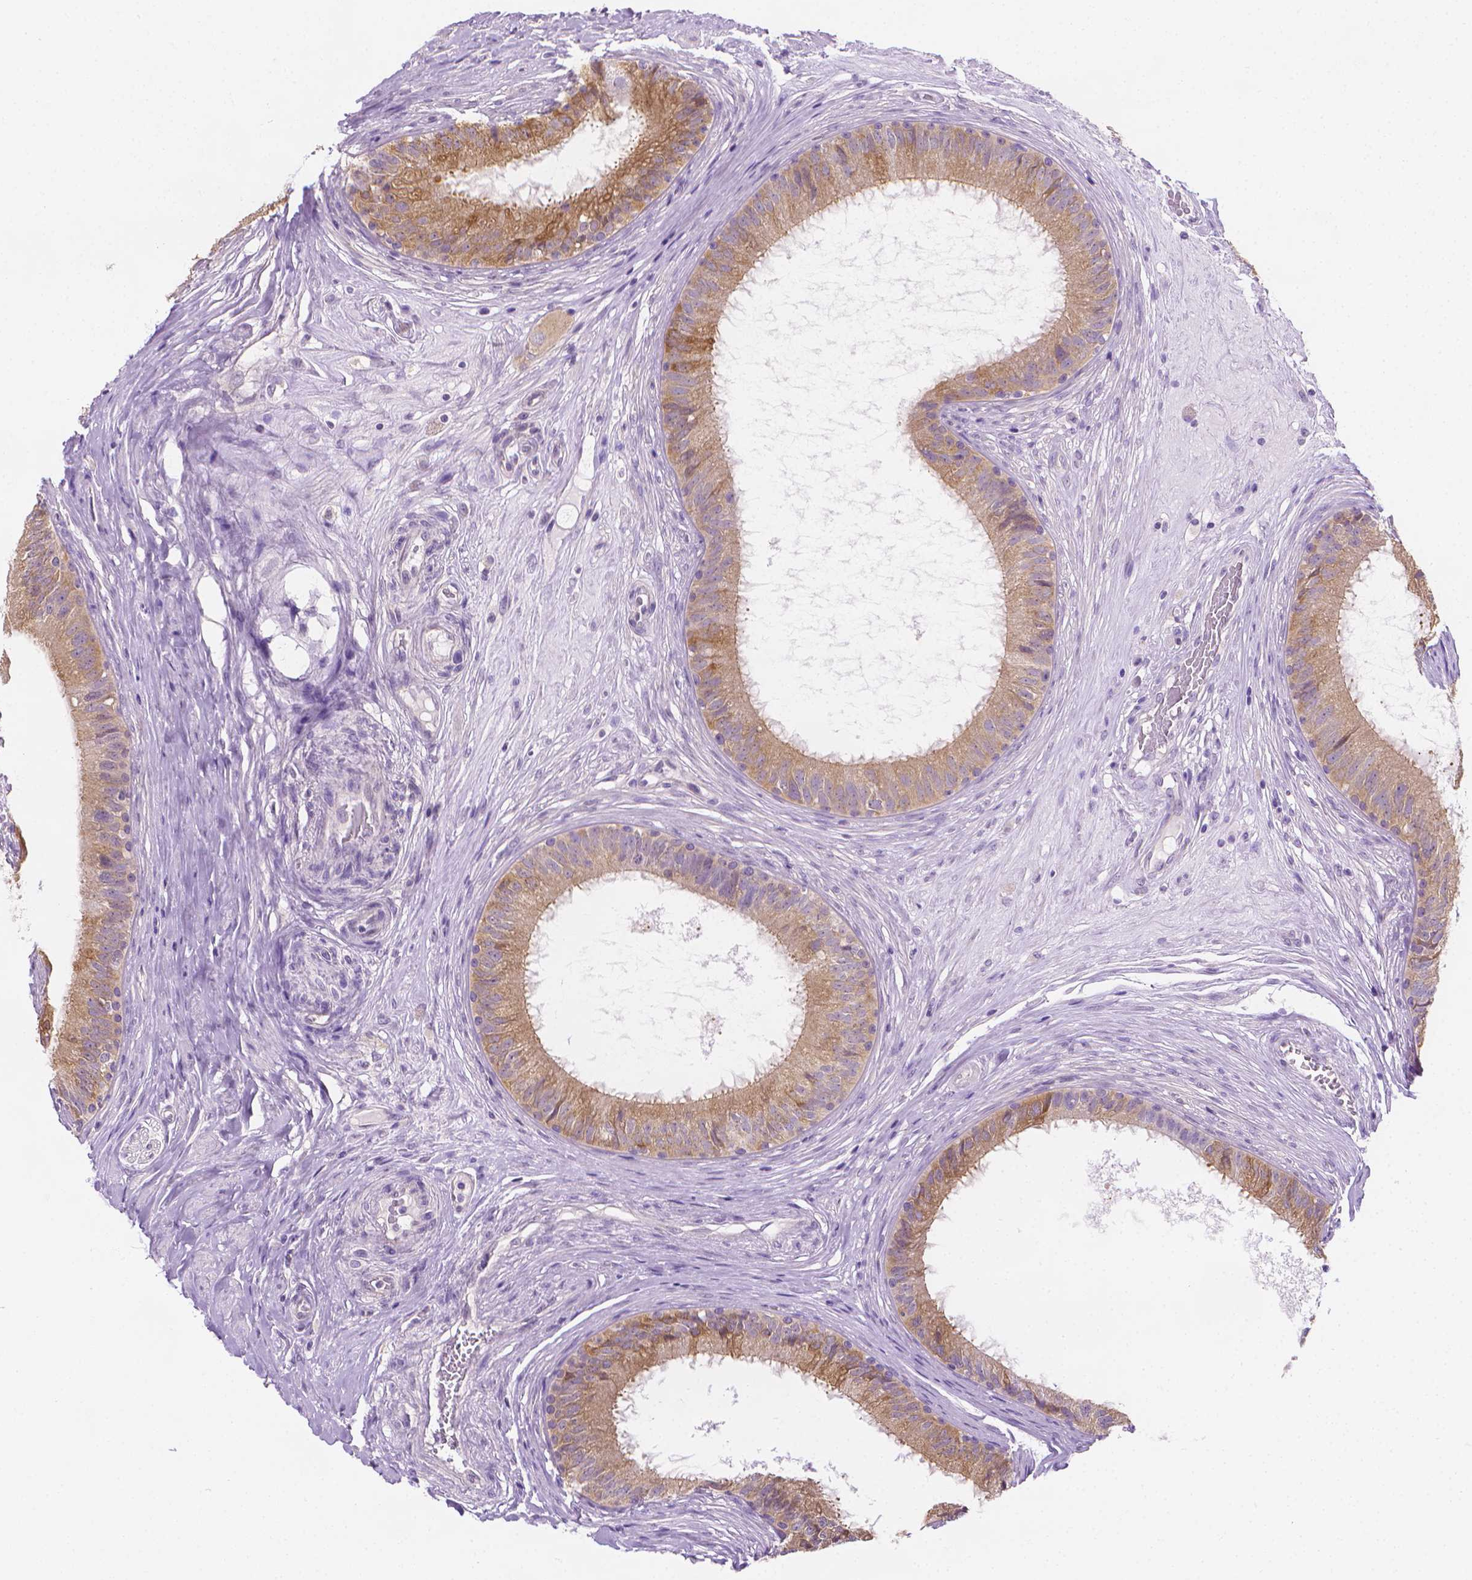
{"staining": {"intensity": "moderate", "quantity": "<25%", "location": "cytoplasmic/membranous"}, "tissue": "epididymis", "cell_type": "Glandular cells", "image_type": "normal", "snomed": [{"axis": "morphology", "description": "Normal tissue, NOS"}, {"axis": "topography", "description": "Epididymis"}], "caption": "A high-resolution photomicrograph shows immunohistochemistry staining of unremarkable epididymis, which displays moderate cytoplasmic/membranous positivity in approximately <25% of glandular cells. The protein is shown in brown color, while the nuclei are stained blue.", "gene": "FASN", "patient": {"sex": "male", "age": 59}}